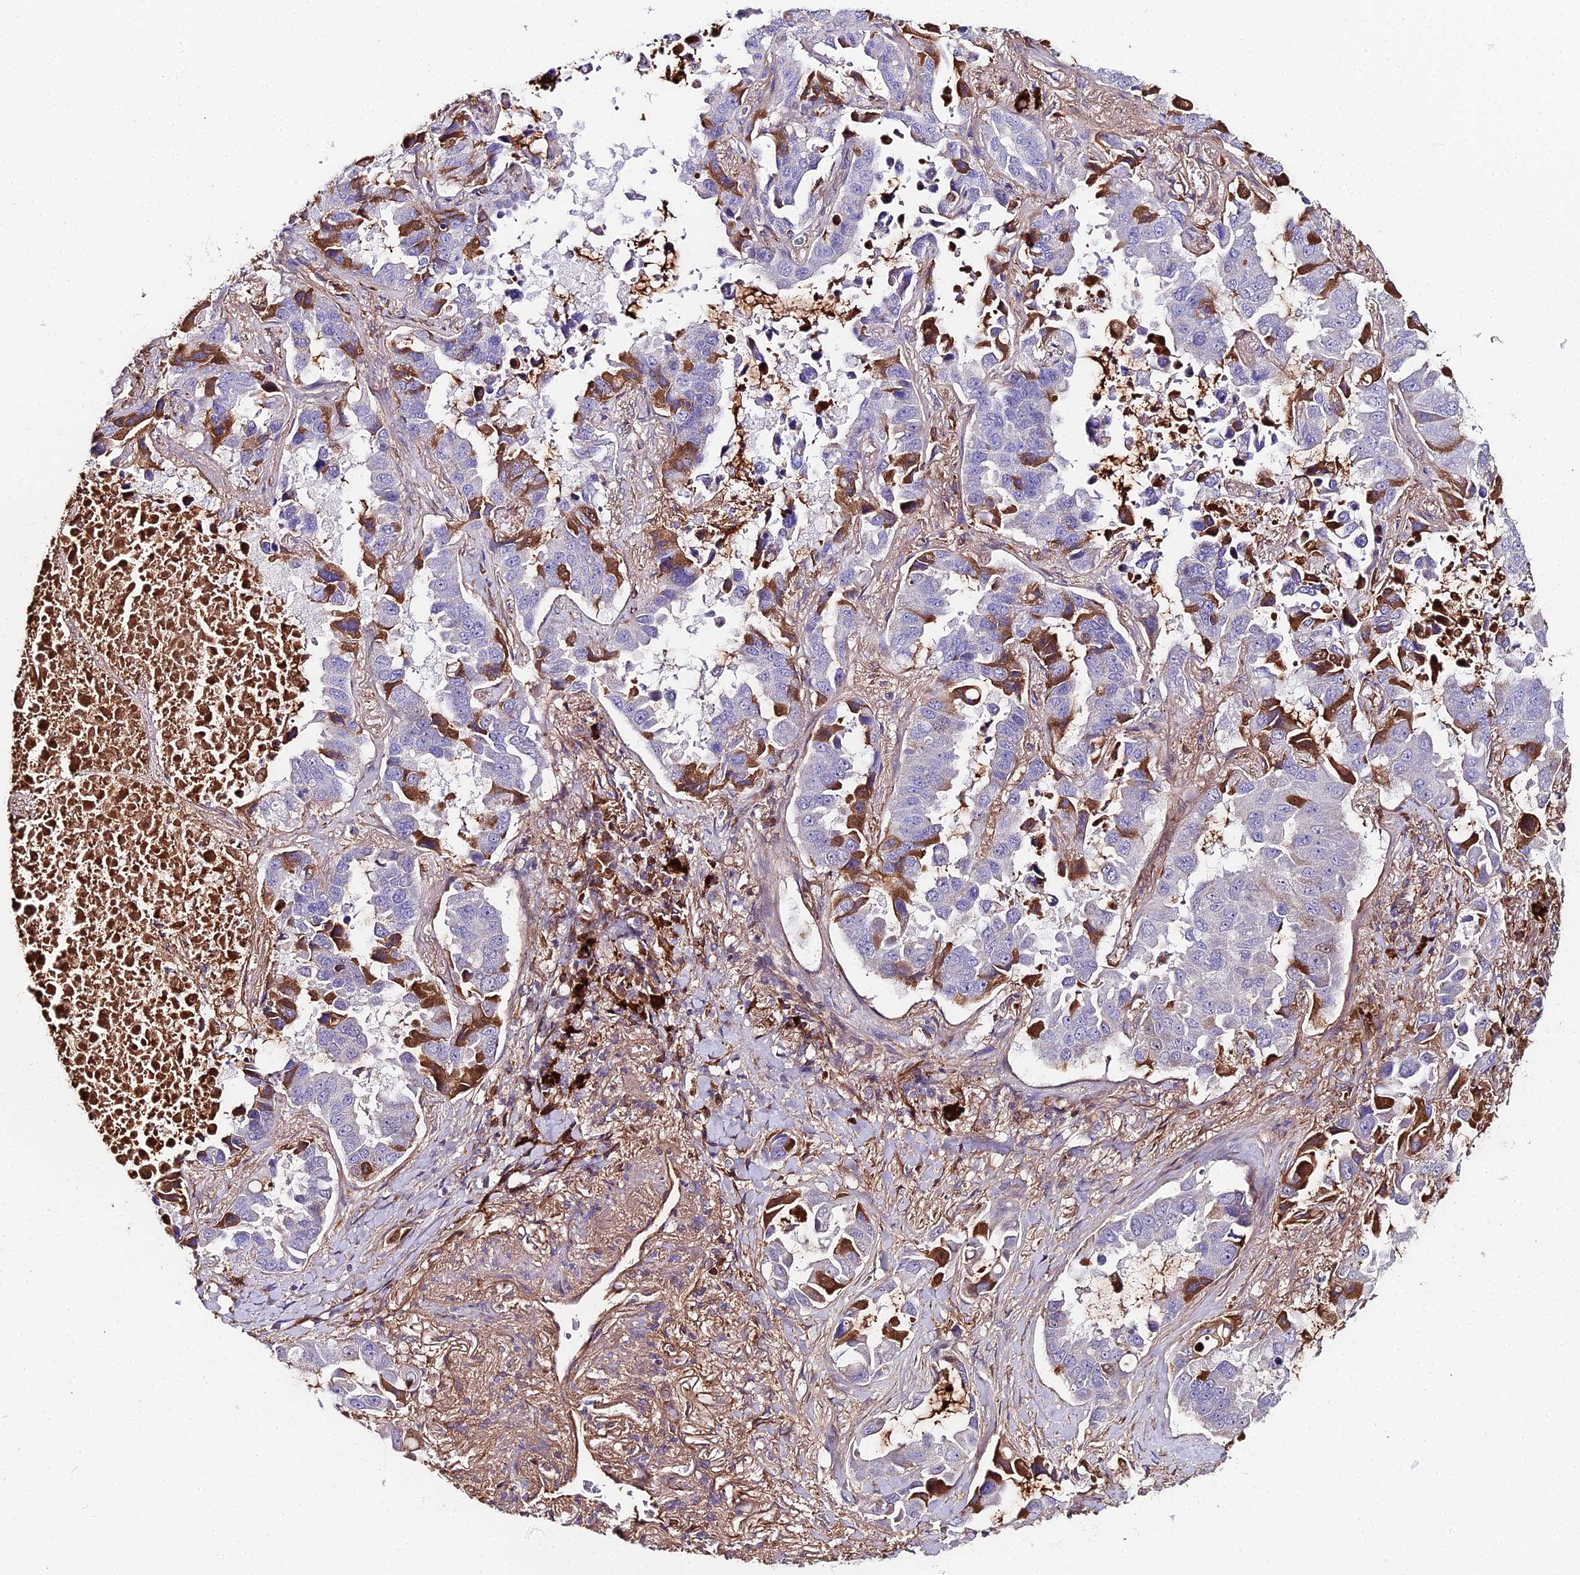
{"staining": {"intensity": "strong", "quantity": "<25%", "location": "cytoplasmic/membranous"}, "tissue": "lung cancer", "cell_type": "Tumor cells", "image_type": "cancer", "snomed": [{"axis": "morphology", "description": "Adenocarcinoma, NOS"}, {"axis": "topography", "description": "Lung"}], "caption": "Immunohistochemistry (IHC) (DAB (3,3'-diaminobenzidine)) staining of adenocarcinoma (lung) demonstrates strong cytoplasmic/membranous protein positivity in approximately <25% of tumor cells.", "gene": "BEX4", "patient": {"sex": "male", "age": 64}}